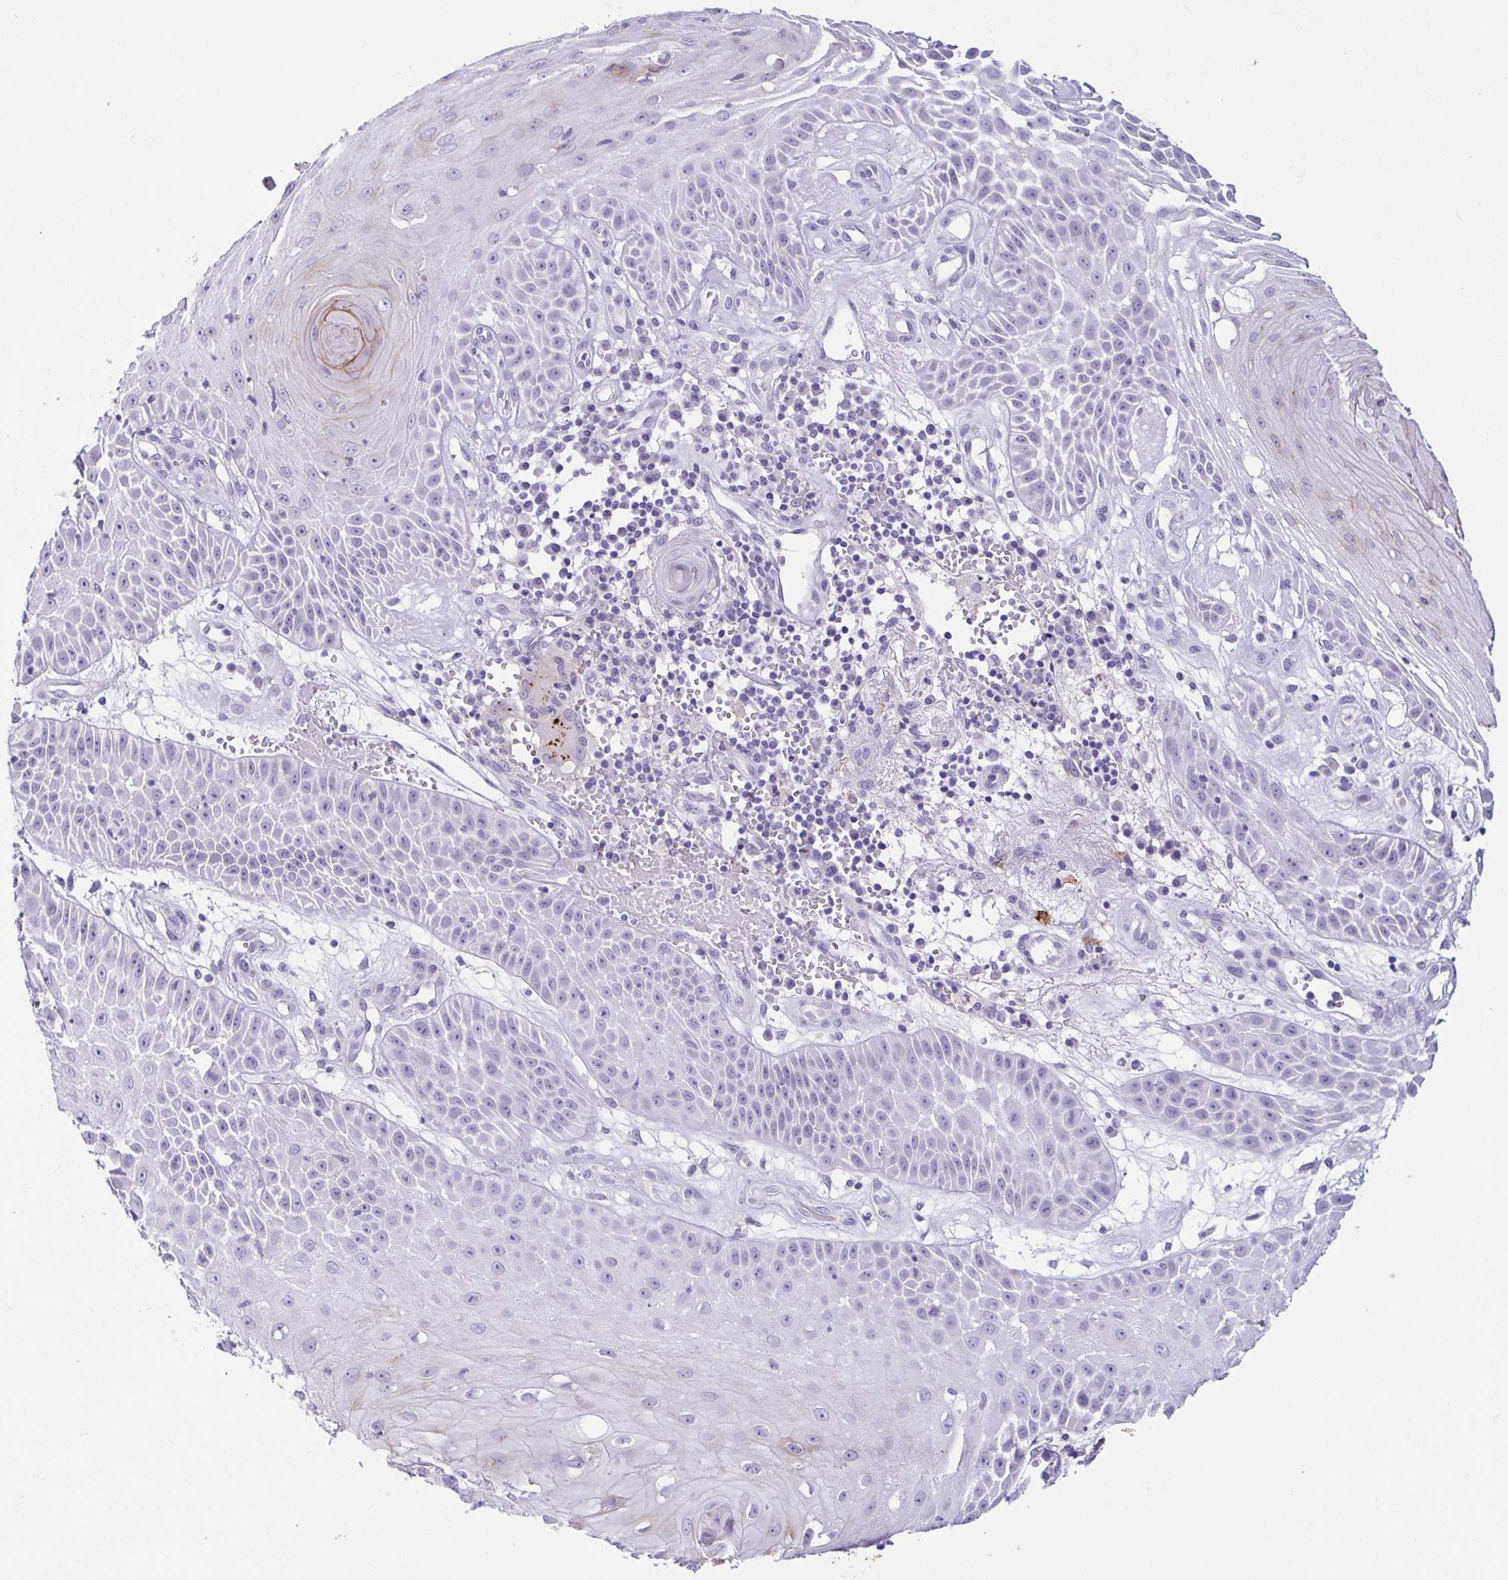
{"staining": {"intensity": "negative", "quantity": "none", "location": "none"}, "tissue": "skin cancer", "cell_type": "Tumor cells", "image_type": "cancer", "snomed": [{"axis": "morphology", "description": "Squamous cell carcinoma, NOS"}, {"axis": "topography", "description": "Skin"}], "caption": "Tumor cells show no significant protein expression in skin cancer.", "gene": "TERT", "patient": {"sex": "male", "age": 70}}